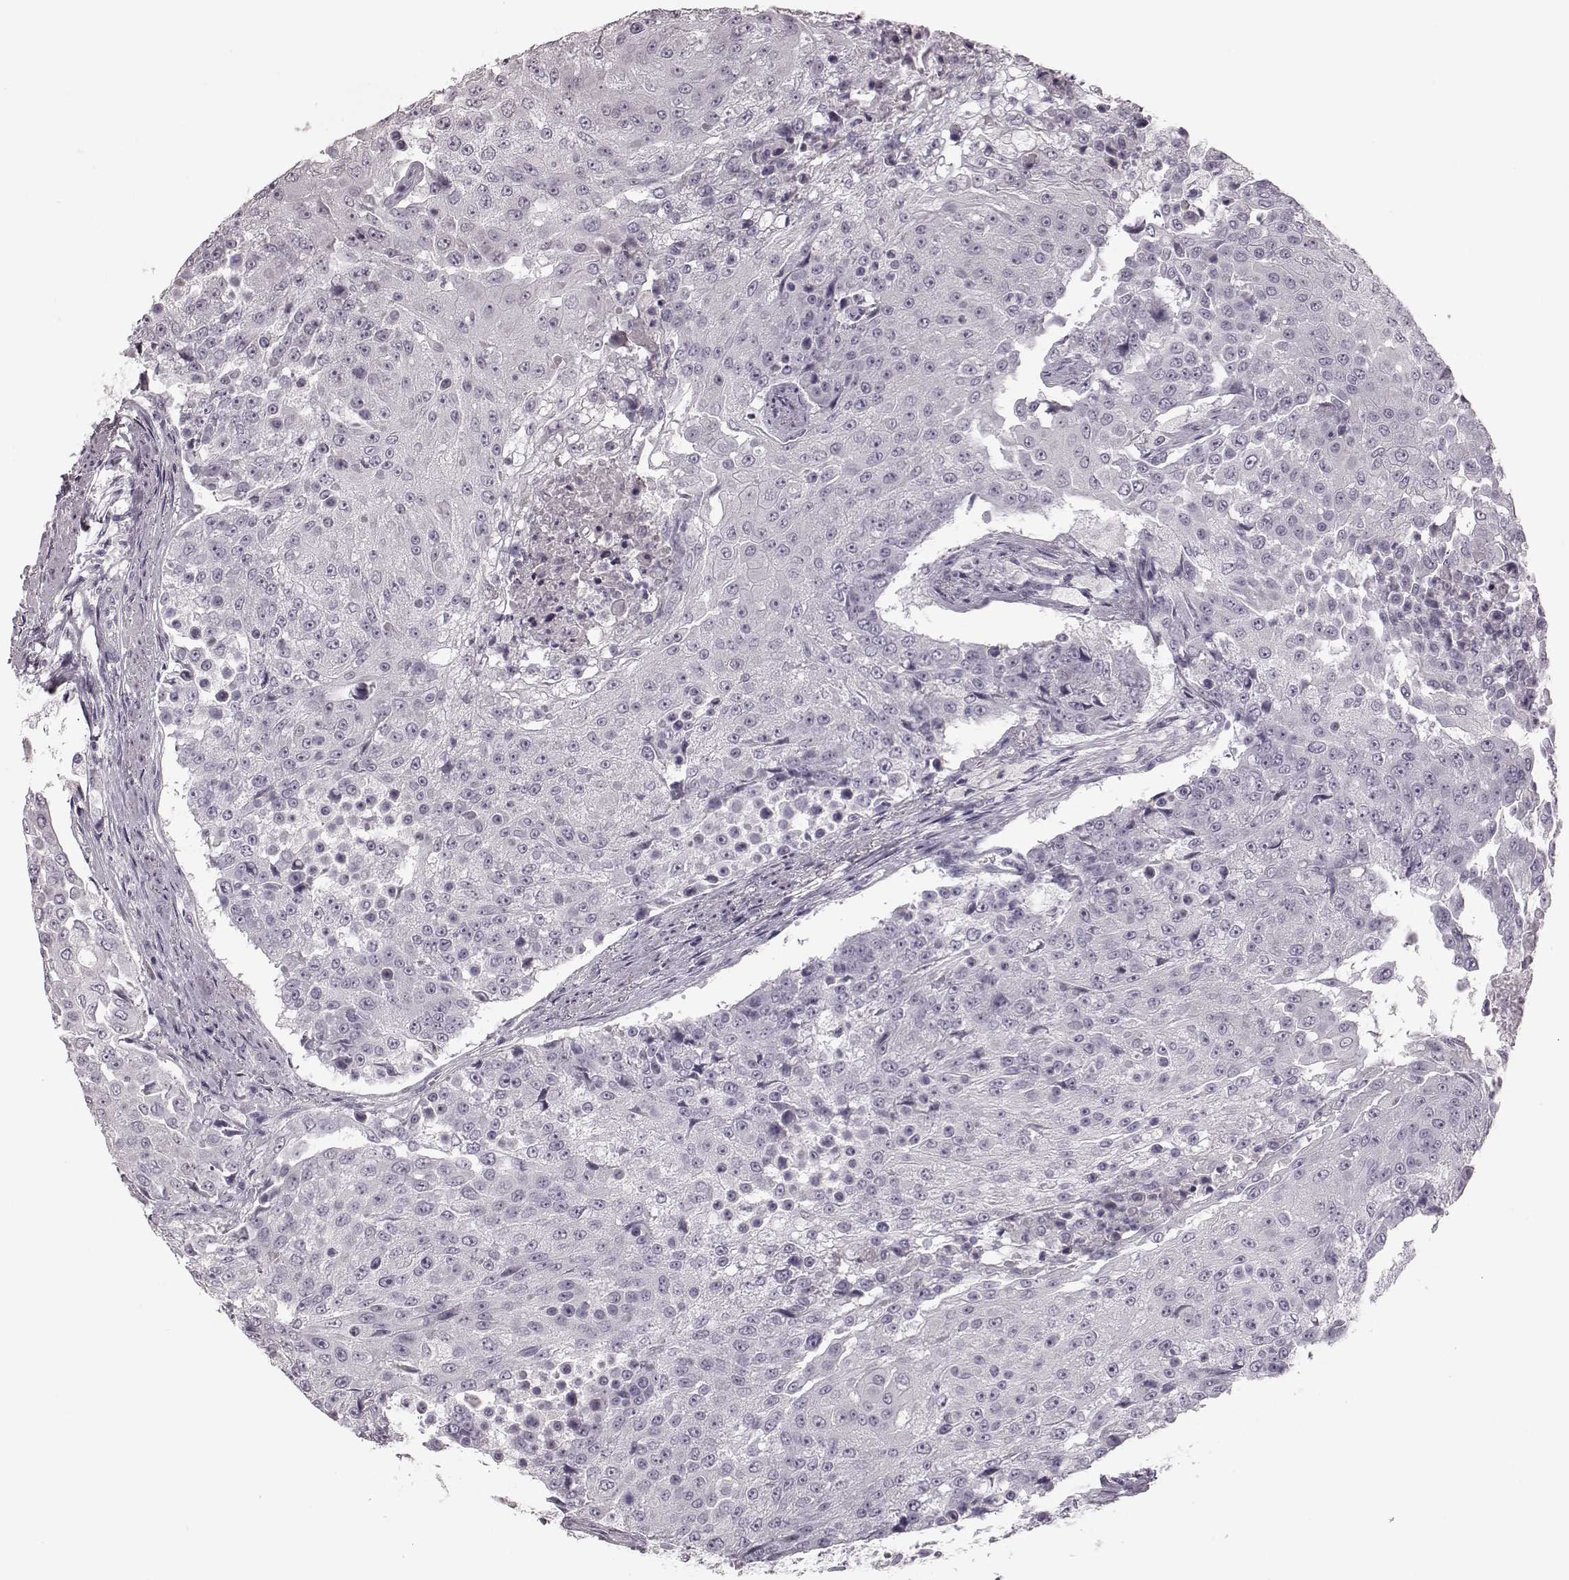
{"staining": {"intensity": "negative", "quantity": "none", "location": "none"}, "tissue": "urothelial cancer", "cell_type": "Tumor cells", "image_type": "cancer", "snomed": [{"axis": "morphology", "description": "Urothelial carcinoma, High grade"}, {"axis": "topography", "description": "Urinary bladder"}], "caption": "Photomicrograph shows no significant protein positivity in tumor cells of urothelial cancer.", "gene": "ZNF433", "patient": {"sex": "female", "age": 63}}